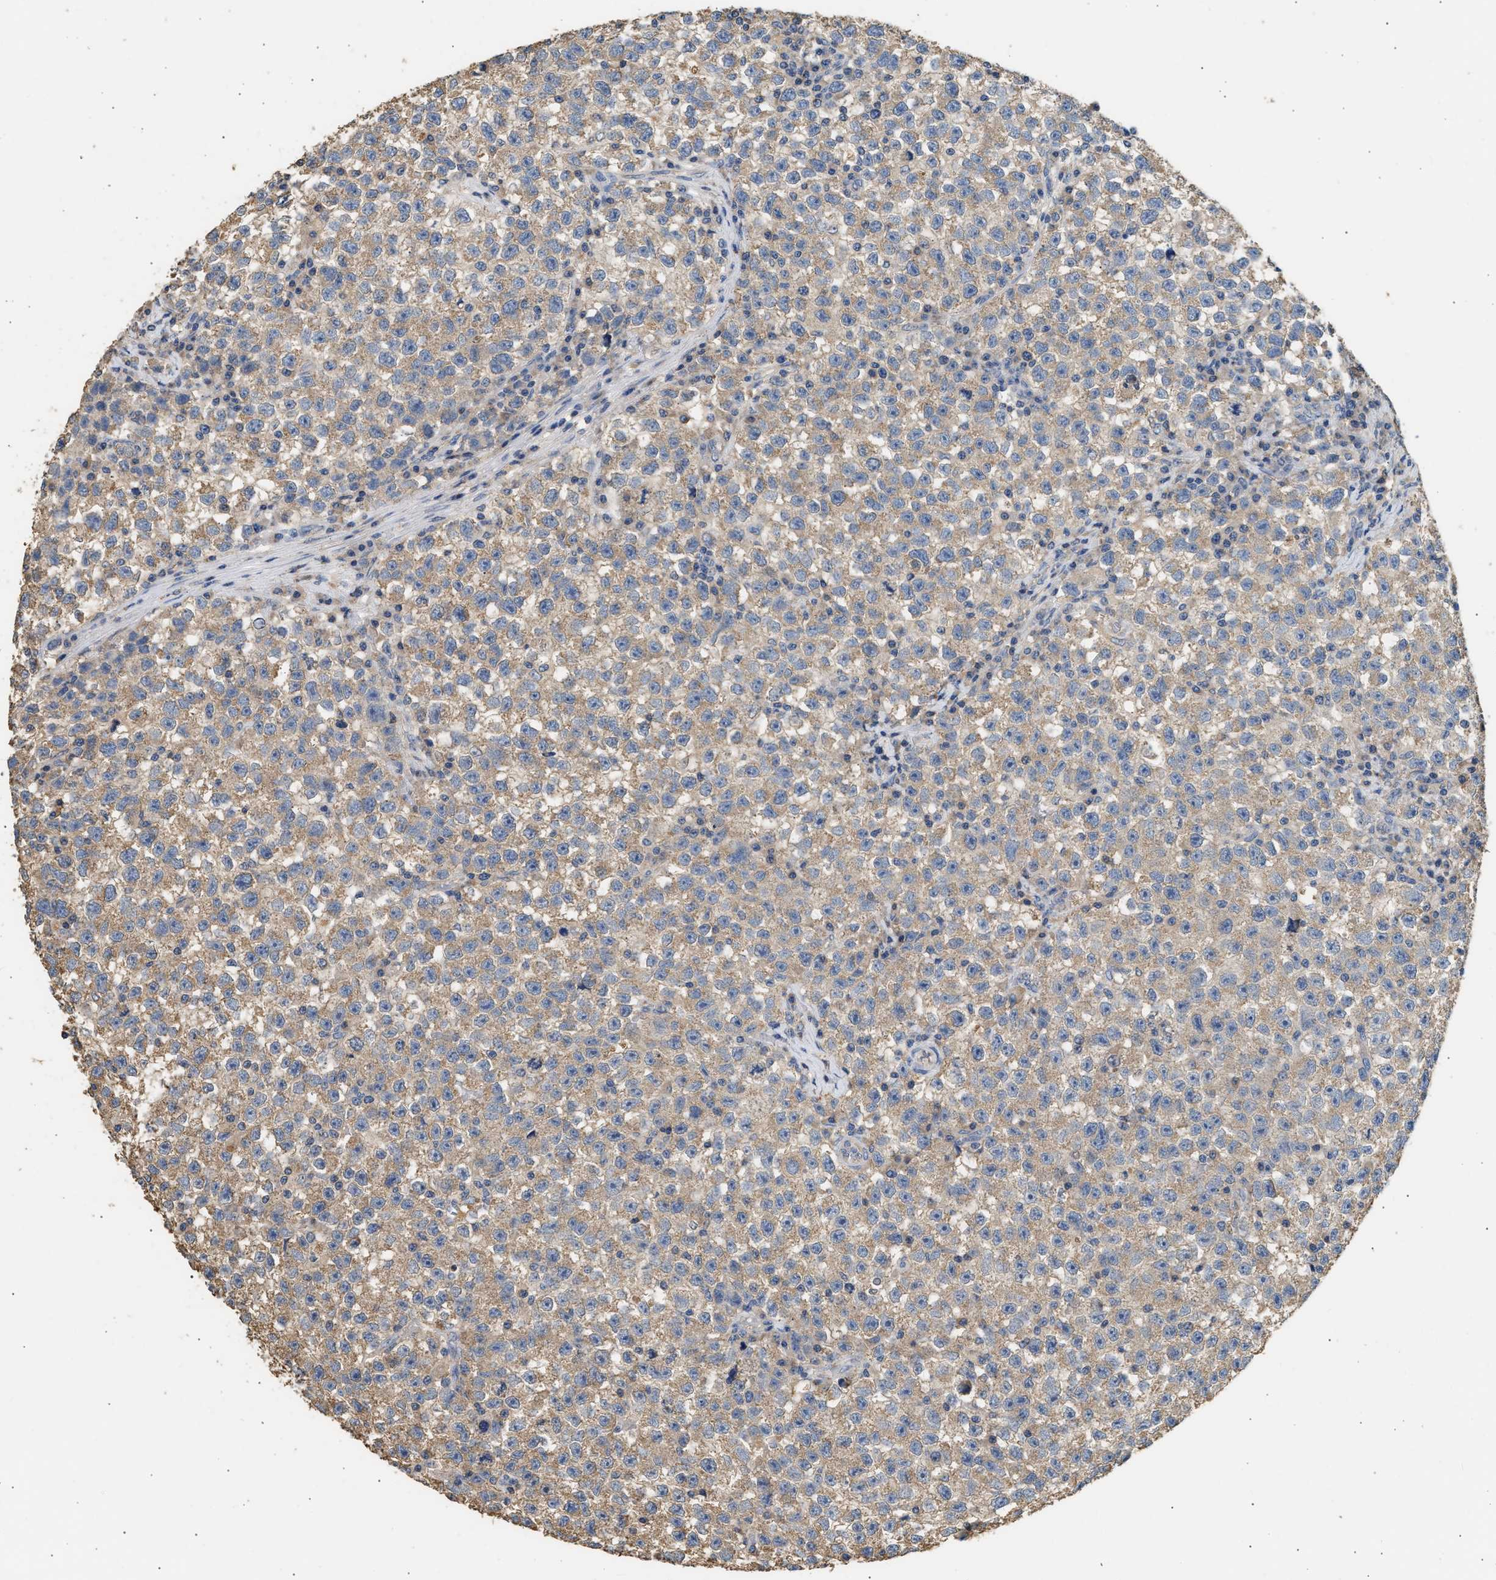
{"staining": {"intensity": "weak", "quantity": ">75%", "location": "cytoplasmic/membranous"}, "tissue": "testis cancer", "cell_type": "Tumor cells", "image_type": "cancer", "snomed": [{"axis": "morphology", "description": "Seminoma, NOS"}, {"axis": "topography", "description": "Testis"}], "caption": "Immunohistochemical staining of human testis seminoma shows low levels of weak cytoplasmic/membranous expression in approximately >75% of tumor cells.", "gene": "WDR31", "patient": {"sex": "male", "age": 22}}